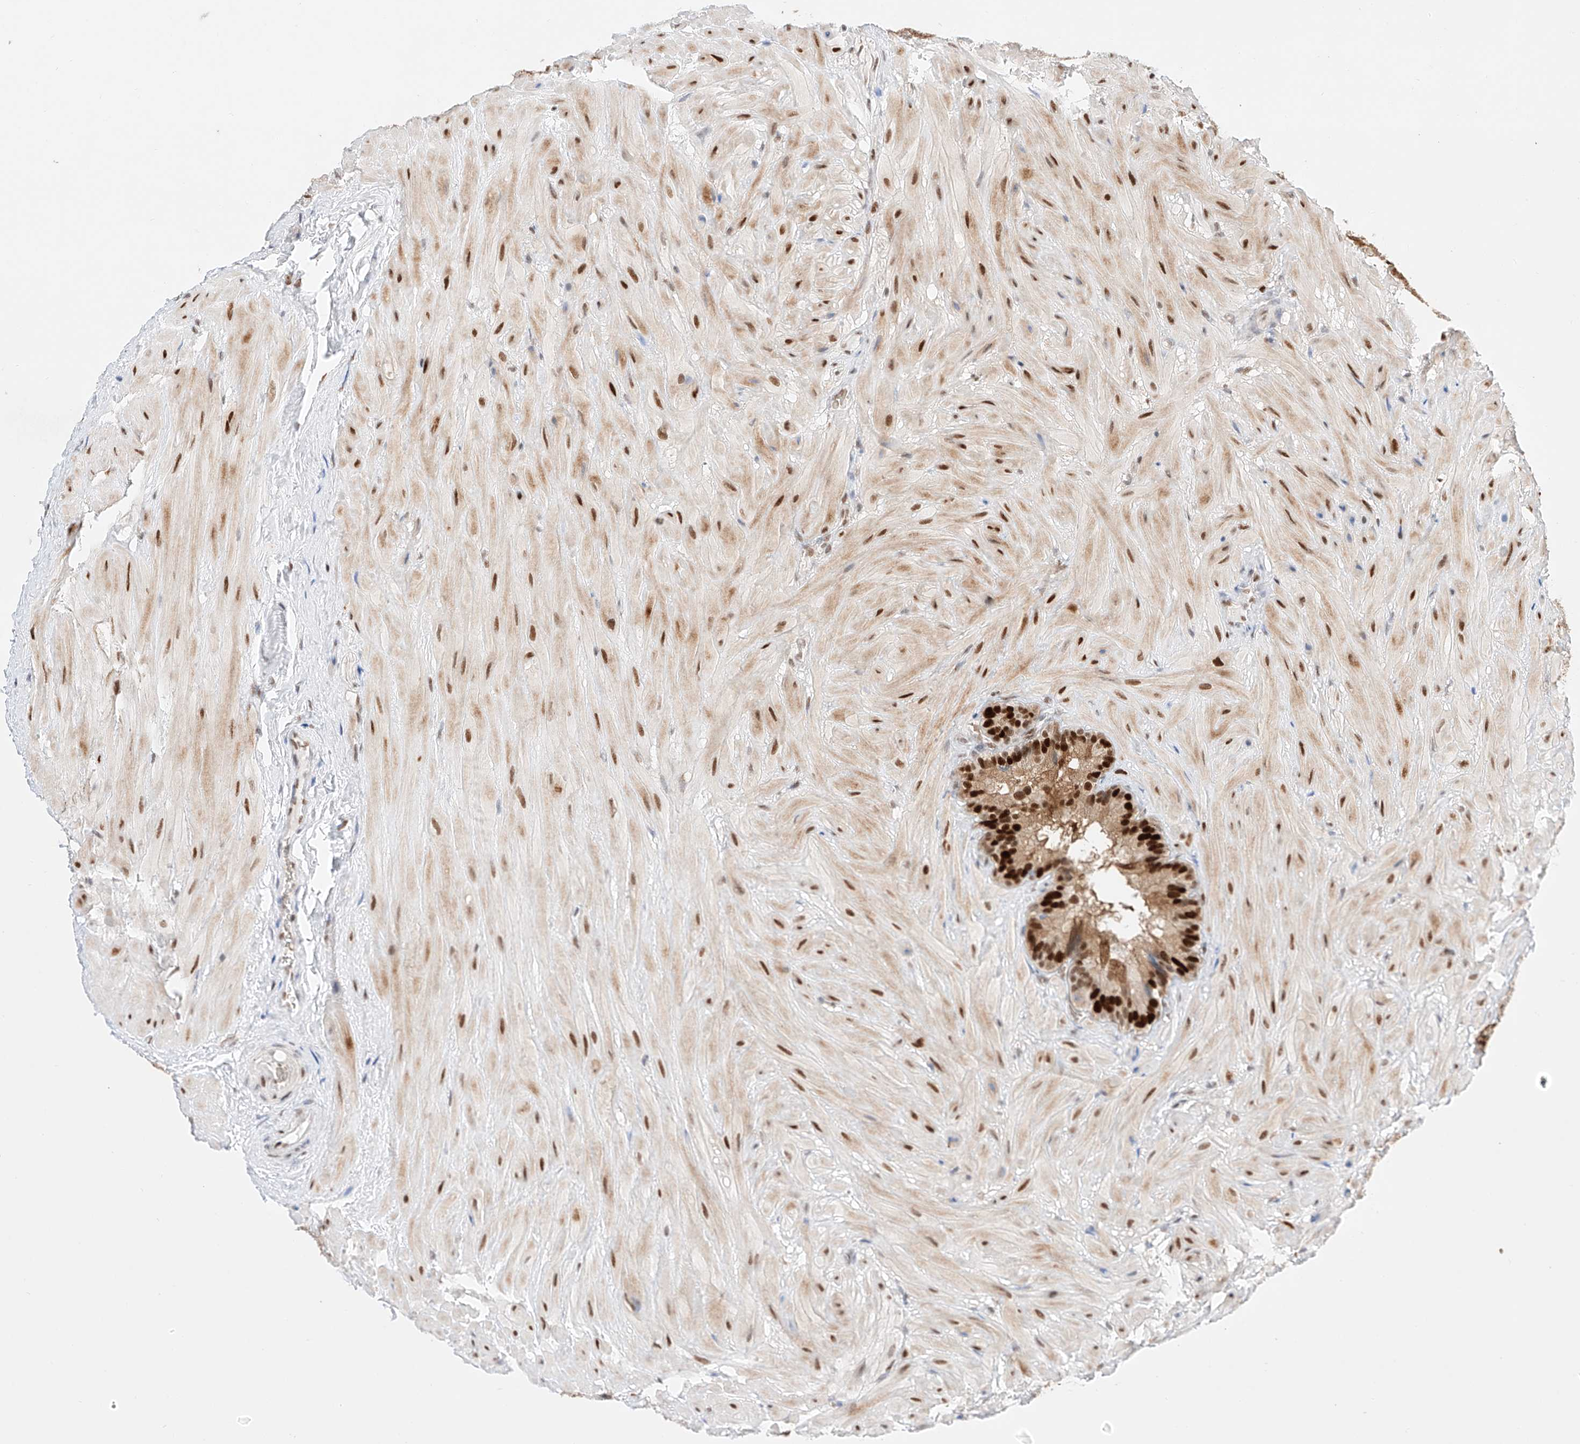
{"staining": {"intensity": "strong", "quantity": ">75%", "location": "nuclear"}, "tissue": "seminal vesicle", "cell_type": "Glandular cells", "image_type": "normal", "snomed": [{"axis": "morphology", "description": "Normal tissue, NOS"}, {"axis": "topography", "description": "Prostate"}, {"axis": "topography", "description": "Seminal veicle"}], "caption": "A histopathology image showing strong nuclear positivity in approximately >75% of glandular cells in unremarkable seminal vesicle, as visualized by brown immunohistochemical staining.", "gene": "APIP", "patient": {"sex": "male", "age": 68}}